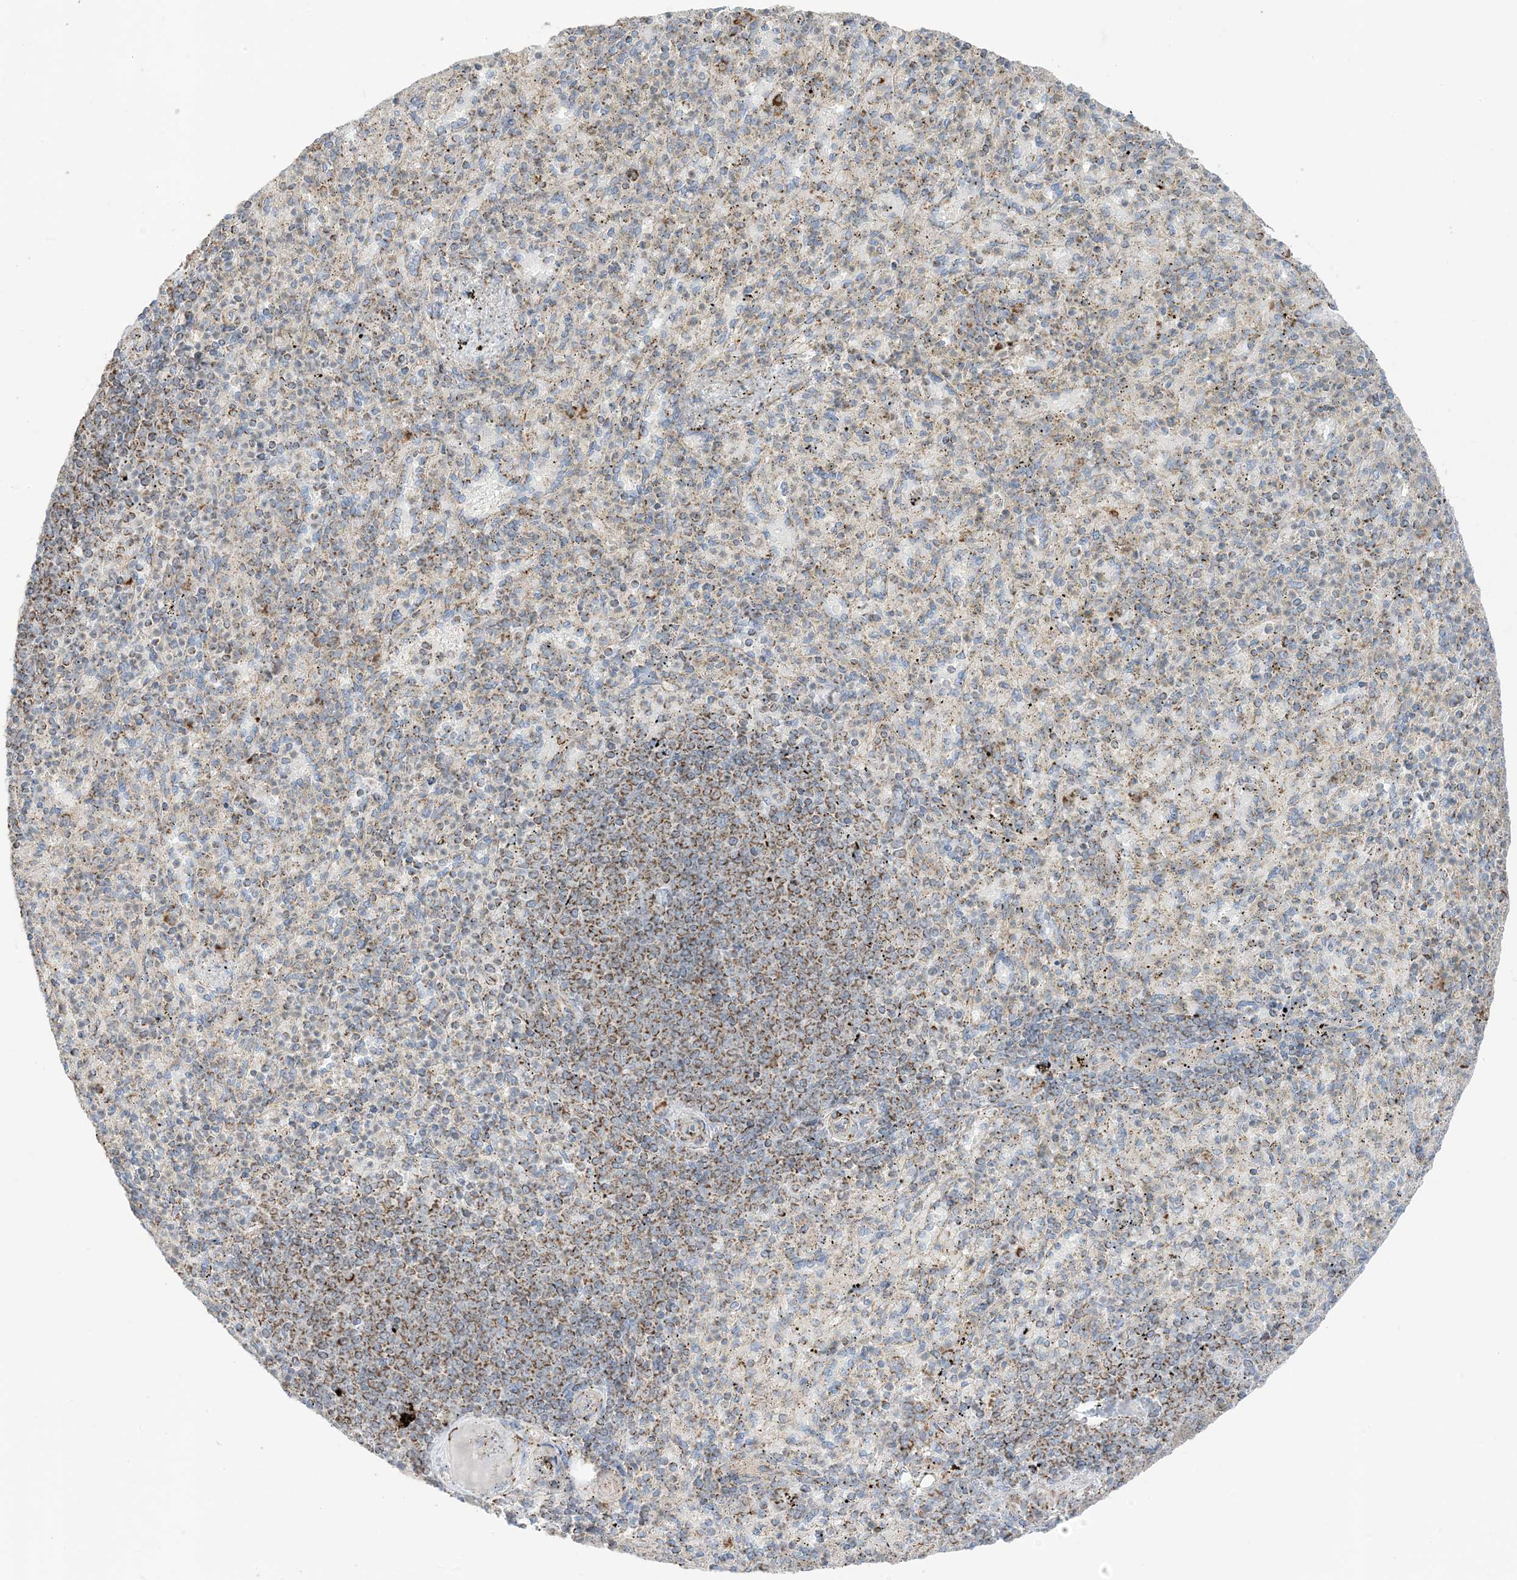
{"staining": {"intensity": "moderate", "quantity": "25%-75%", "location": "cytoplasmic/membranous"}, "tissue": "spleen", "cell_type": "Cells in red pulp", "image_type": "normal", "snomed": [{"axis": "morphology", "description": "Normal tissue, NOS"}, {"axis": "topography", "description": "Spleen"}], "caption": "Unremarkable spleen displays moderate cytoplasmic/membranous staining in approximately 25%-75% of cells in red pulp The staining is performed using DAB brown chromogen to label protein expression. The nuclei are counter-stained blue using hematoxylin..", "gene": "SLC25A12", "patient": {"sex": "female", "age": 74}}